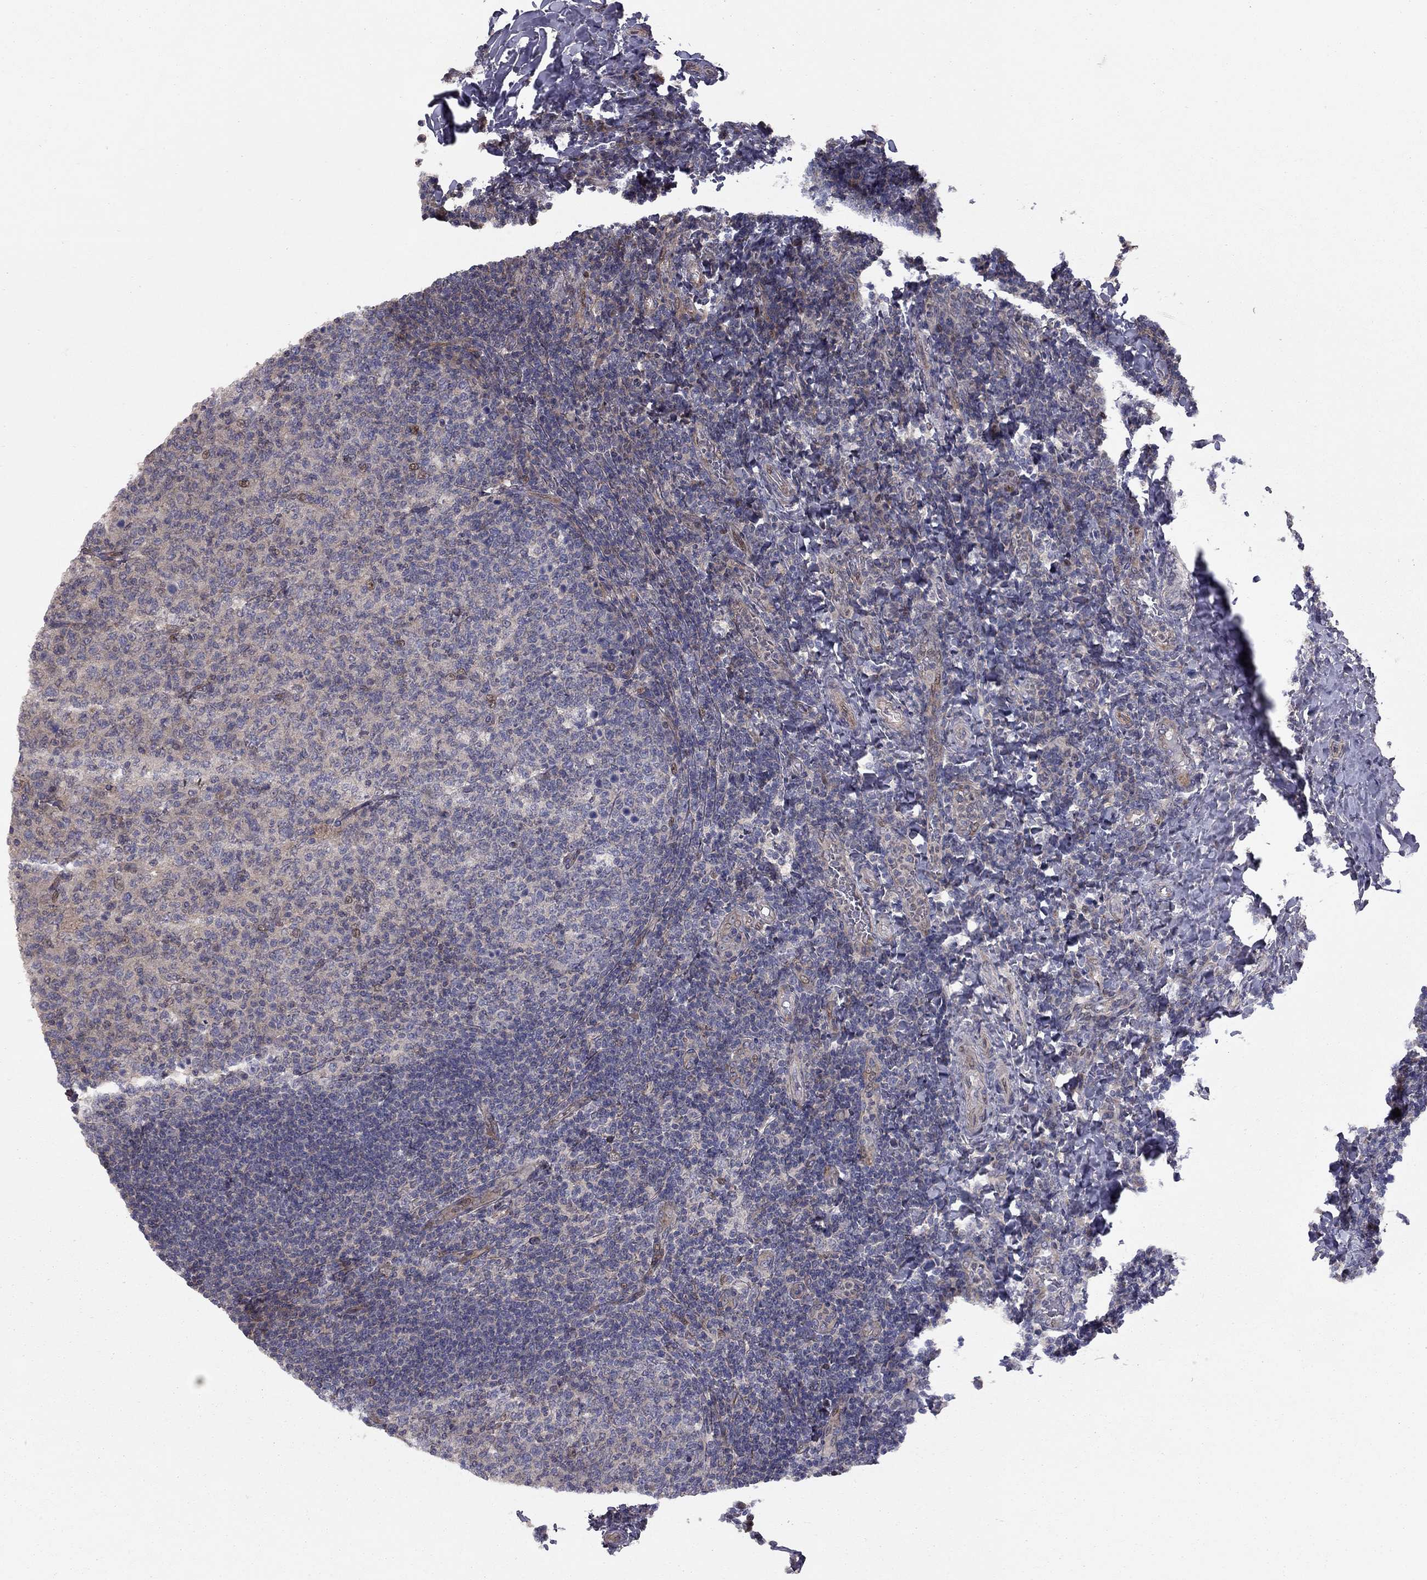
{"staining": {"intensity": "moderate", "quantity": "<25%", "location": "nuclear"}, "tissue": "tonsil", "cell_type": "Germinal center cells", "image_type": "normal", "snomed": [{"axis": "morphology", "description": "Normal tissue, NOS"}, {"axis": "topography", "description": "Tonsil"}], "caption": "Immunohistochemistry (IHC) (DAB) staining of normal tonsil reveals moderate nuclear protein staining in approximately <25% of germinal center cells.", "gene": "DUSP7", "patient": {"sex": "female", "age": 10}}